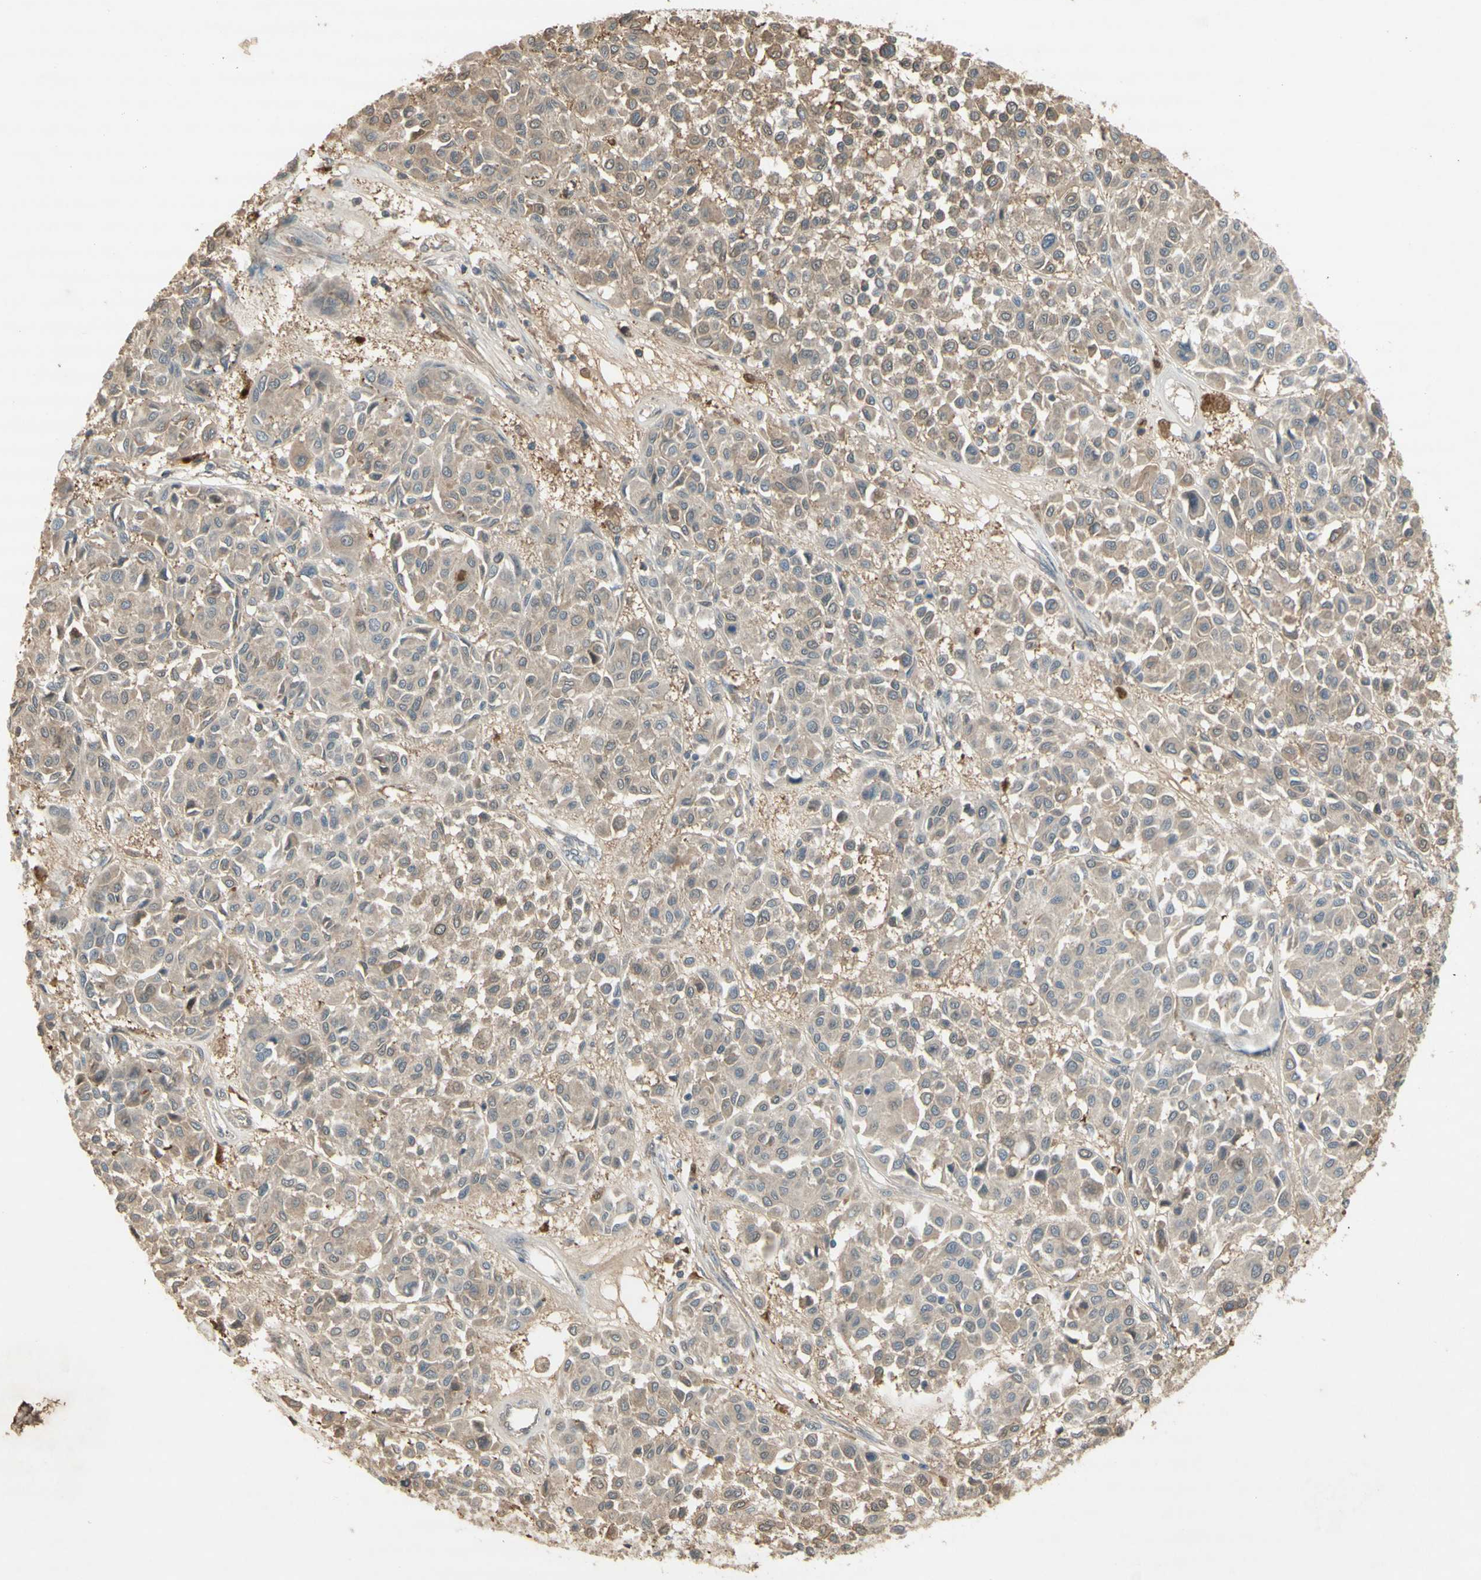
{"staining": {"intensity": "weak", "quantity": "25%-75%", "location": "cytoplasmic/membranous"}, "tissue": "melanoma", "cell_type": "Tumor cells", "image_type": "cancer", "snomed": [{"axis": "morphology", "description": "Malignant melanoma, Metastatic site"}, {"axis": "topography", "description": "Soft tissue"}], "caption": "The image reveals immunohistochemical staining of malignant melanoma (metastatic site). There is weak cytoplasmic/membranous expression is appreciated in about 25%-75% of tumor cells.", "gene": "NRG4", "patient": {"sex": "male", "age": 41}}